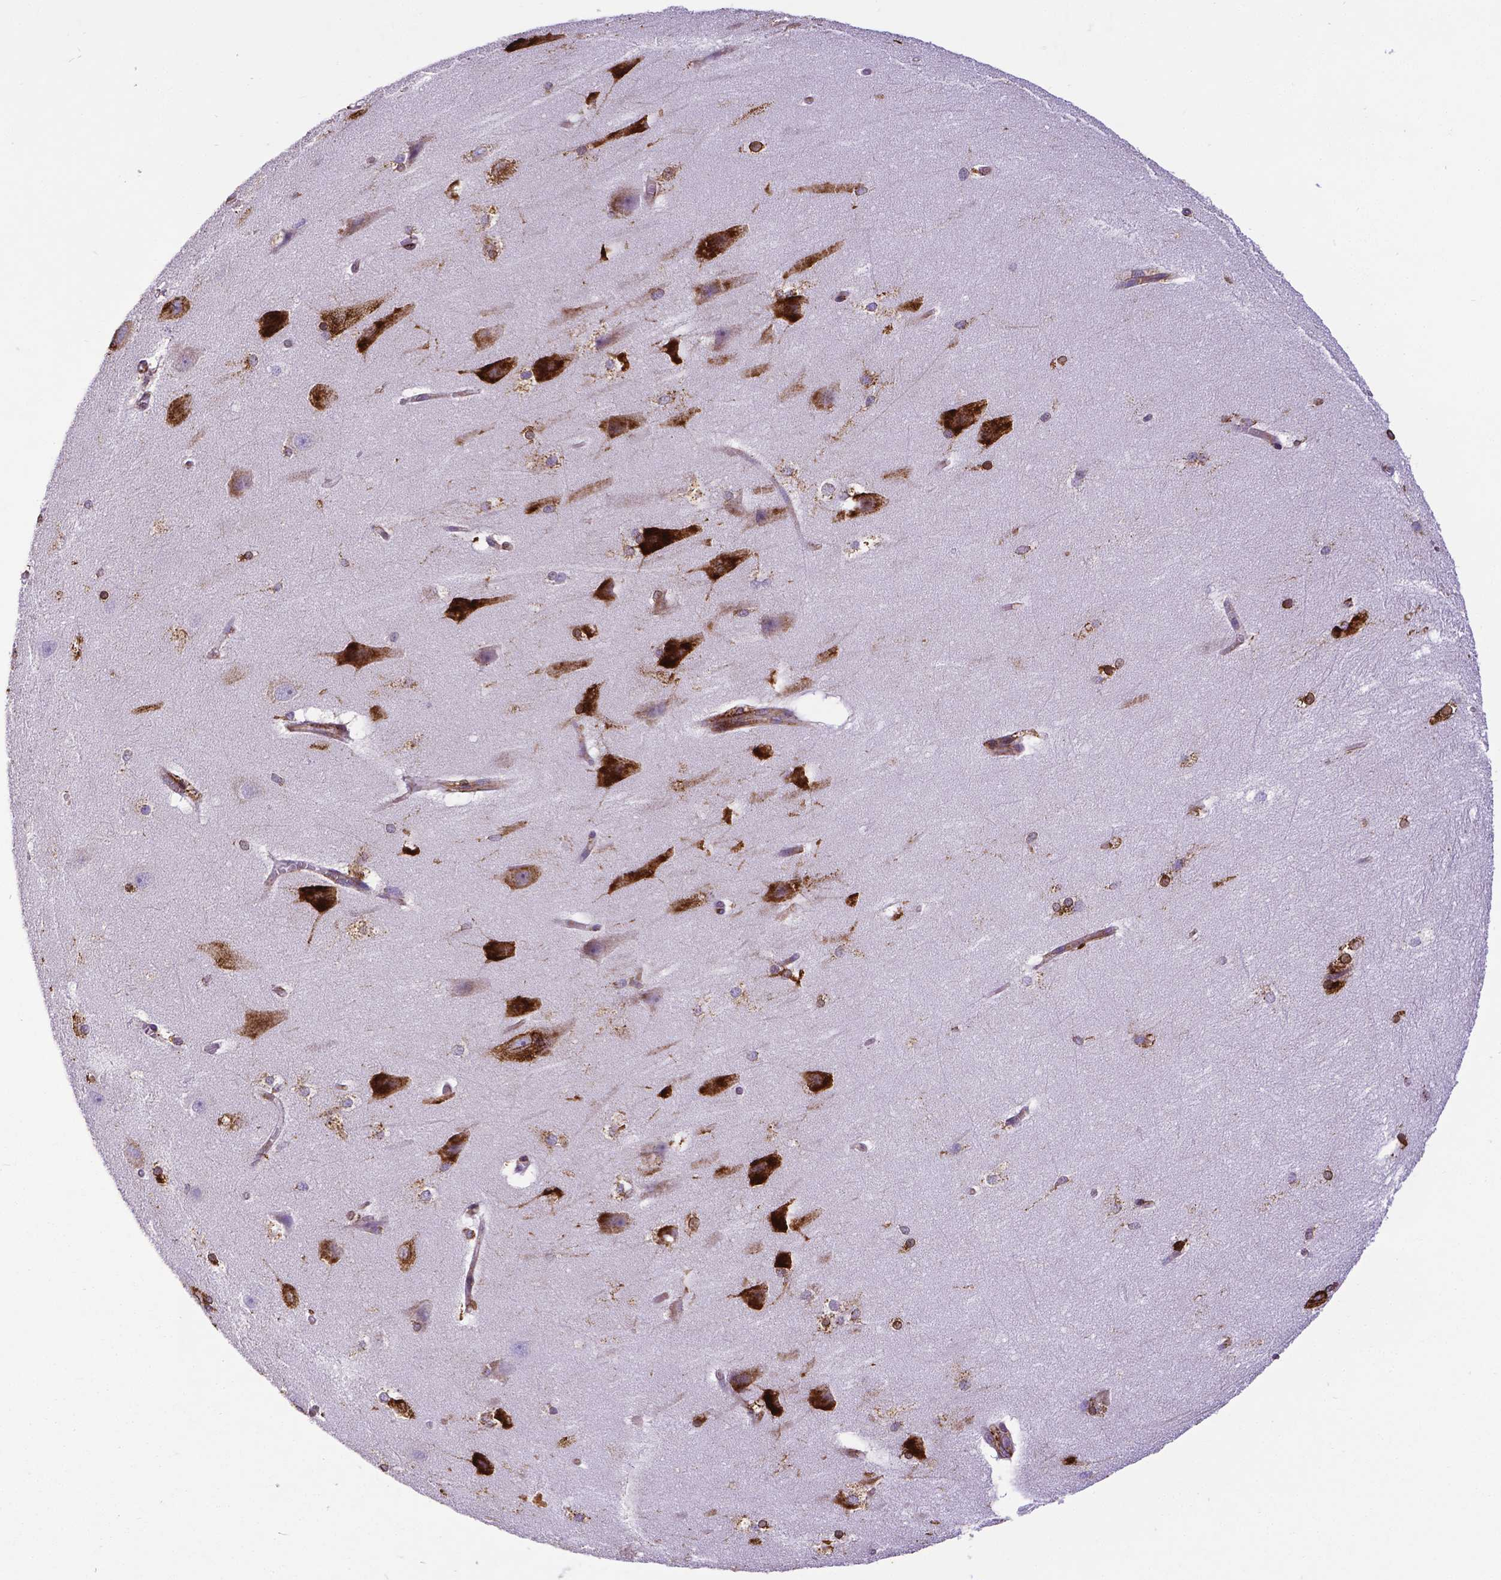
{"staining": {"intensity": "strong", "quantity": "25%-75%", "location": "cytoplasmic/membranous"}, "tissue": "hippocampus", "cell_type": "Glial cells", "image_type": "normal", "snomed": [{"axis": "morphology", "description": "Normal tissue, NOS"}, {"axis": "topography", "description": "Cerebral cortex"}, {"axis": "topography", "description": "Hippocampus"}], "caption": "Human hippocampus stained for a protein (brown) displays strong cytoplasmic/membranous positive staining in approximately 25%-75% of glial cells.", "gene": "MTDH", "patient": {"sex": "female", "age": 19}}